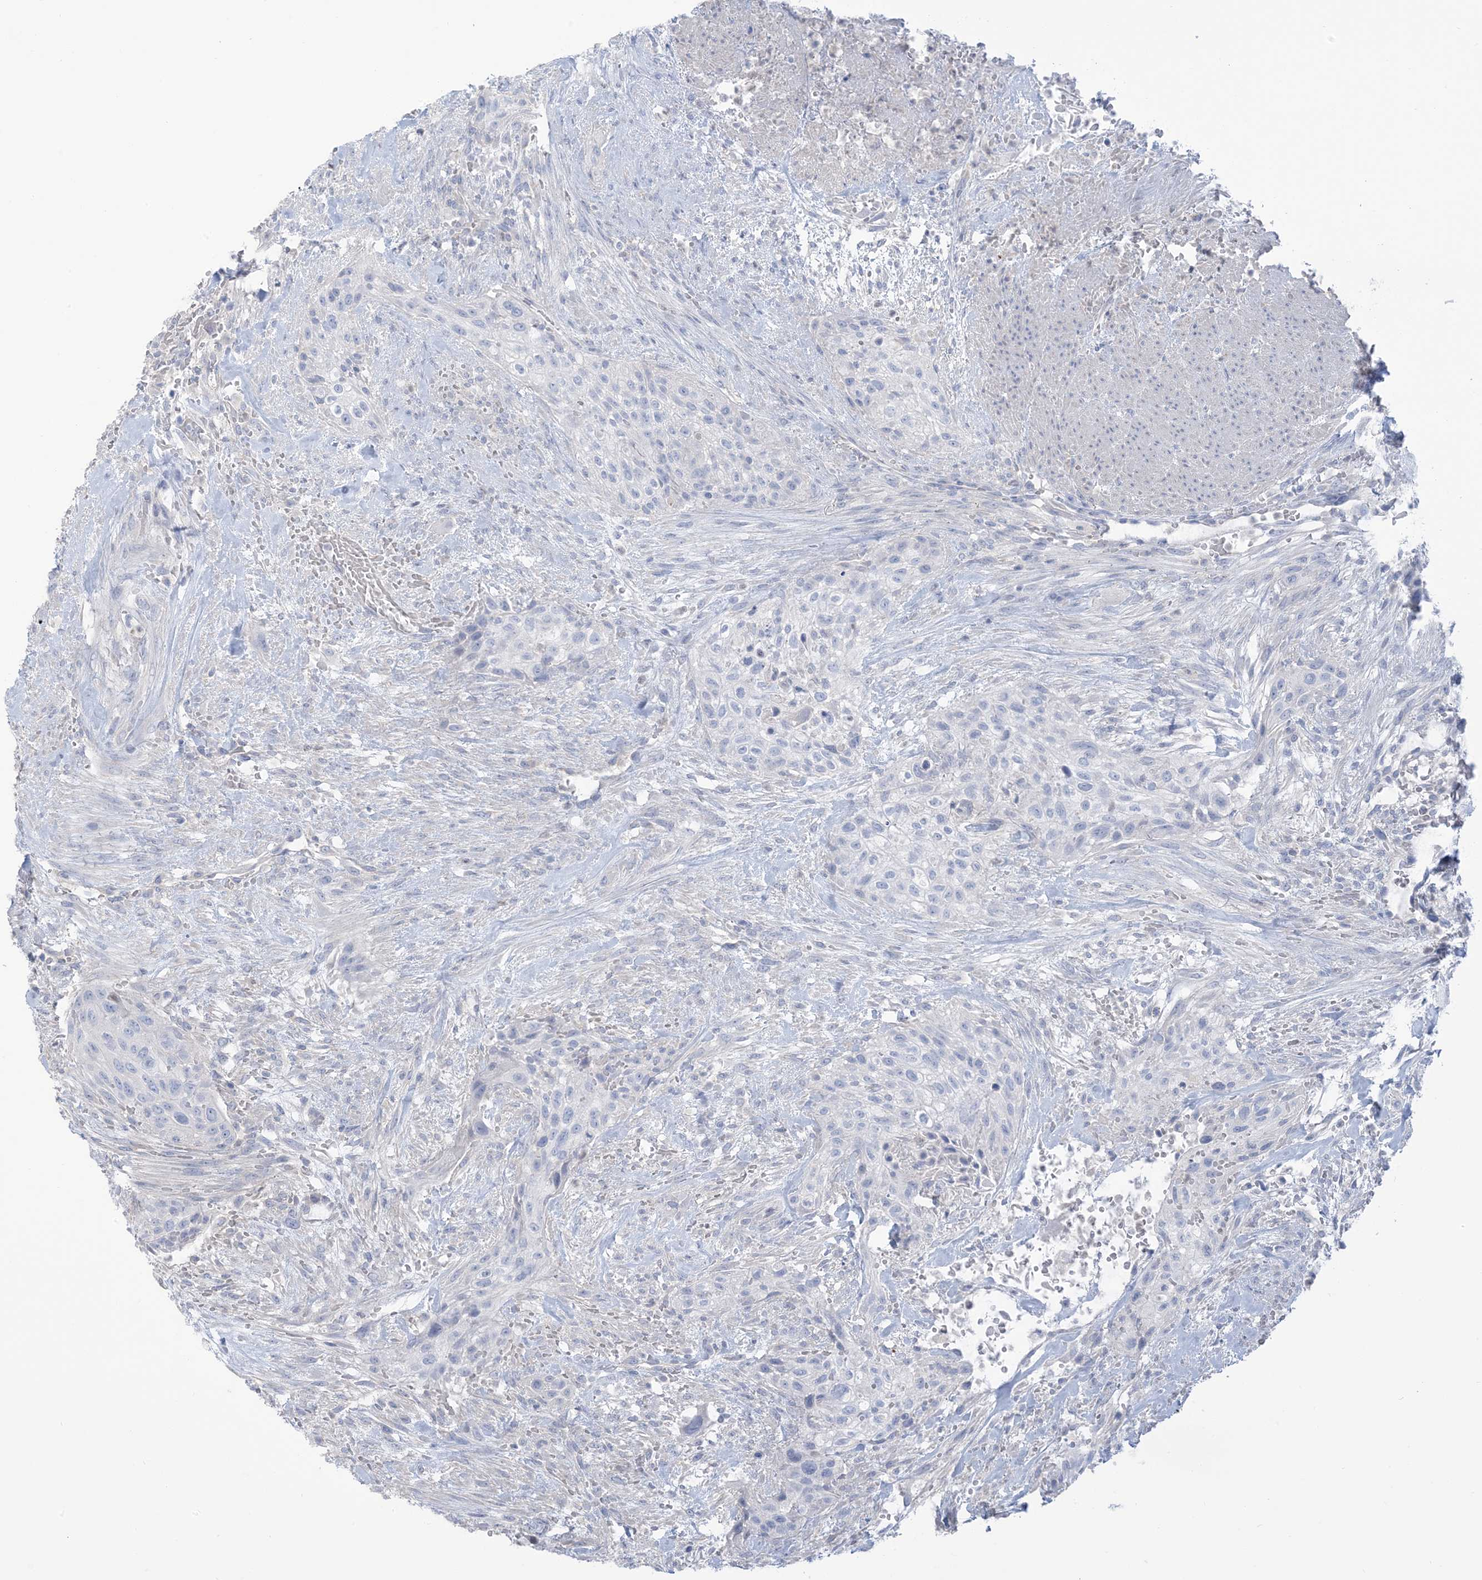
{"staining": {"intensity": "negative", "quantity": "none", "location": "none"}, "tissue": "urothelial cancer", "cell_type": "Tumor cells", "image_type": "cancer", "snomed": [{"axis": "morphology", "description": "Urothelial carcinoma, High grade"}, {"axis": "topography", "description": "Urinary bladder"}], "caption": "This is an immunohistochemistry (IHC) image of urothelial carcinoma (high-grade). There is no positivity in tumor cells.", "gene": "MTHFD2L", "patient": {"sex": "male", "age": 35}}